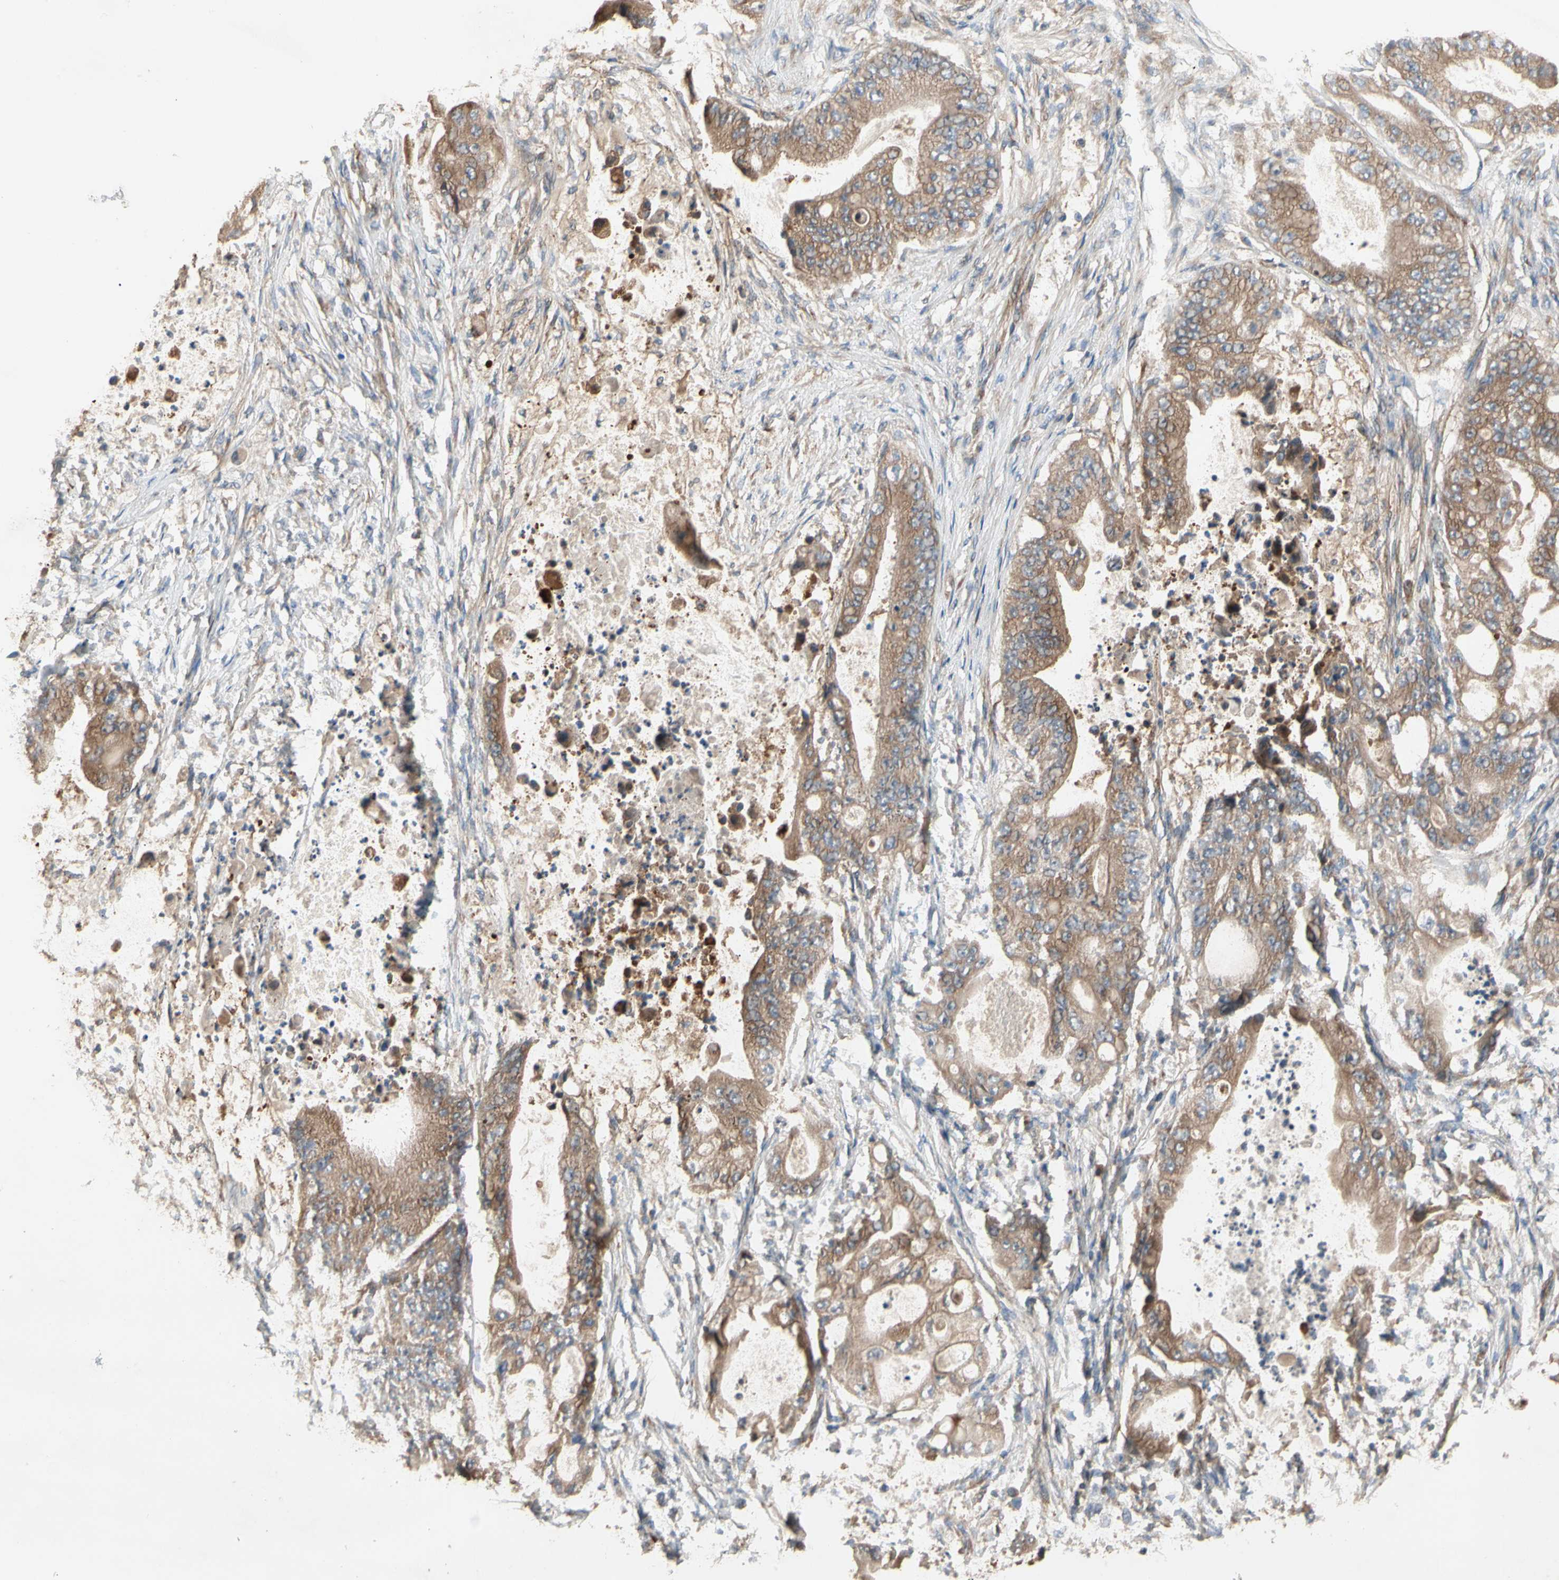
{"staining": {"intensity": "moderate", "quantity": ">75%", "location": "cytoplasmic/membranous"}, "tissue": "stomach cancer", "cell_type": "Tumor cells", "image_type": "cancer", "snomed": [{"axis": "morphology", "description": "Adenocarcinoma, NOS"}, {"axis": "topography", "description": "Stomach"}], "caption": "Tumor cells reveal moderate cytoplasmic/membranous staining in approximately >75% of cells in stomach cancer. (DAB (3,3'-diaminobenzidine) IHC, brown staining for protein, blue staining for nuclei).", "gene": "XYLT1", "patient": {"sex": "female", "age": 73}}